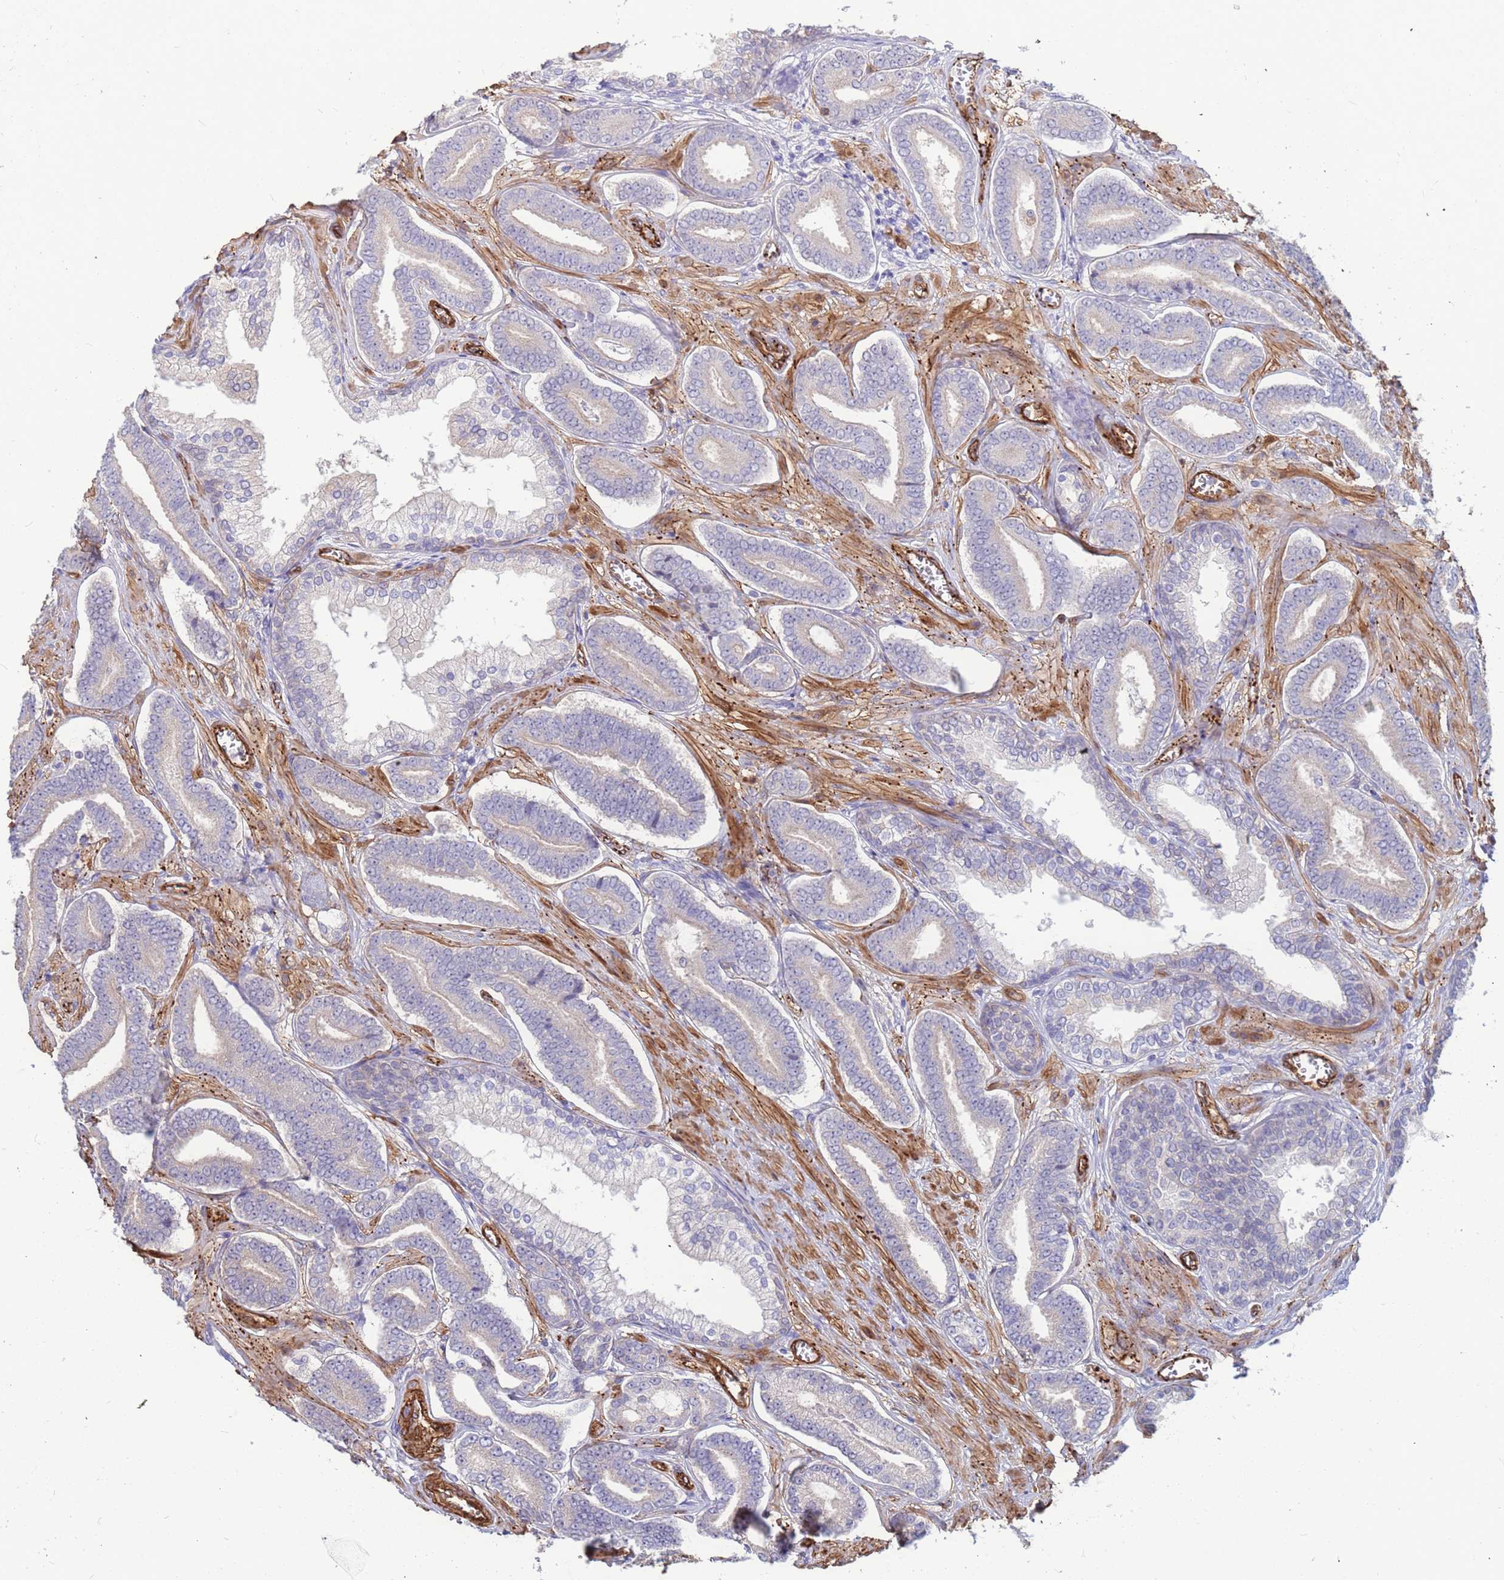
{"staining": {"intensity": "negative", "quantity": "none", "location": "none"}, "tissue": "prostate cancer", "cell_type": "Tumor cells", "image_type": "cancer", "snomed": [{"axis": "morphology", "description": "Adenocarcinoma, NOS"}, {"axis": "topography", "description": "Prostate and seminal vesicle, NOS"}], "caption": "This histopathology image is of prostate cancer stained with immunohistochemistry (IHC) to label a protein in brown with the nuclei are counter-stained blue. There is no staining in tumor cells.", "gene": "EHD2", "patient": {"sex": "male", "age": 76}}